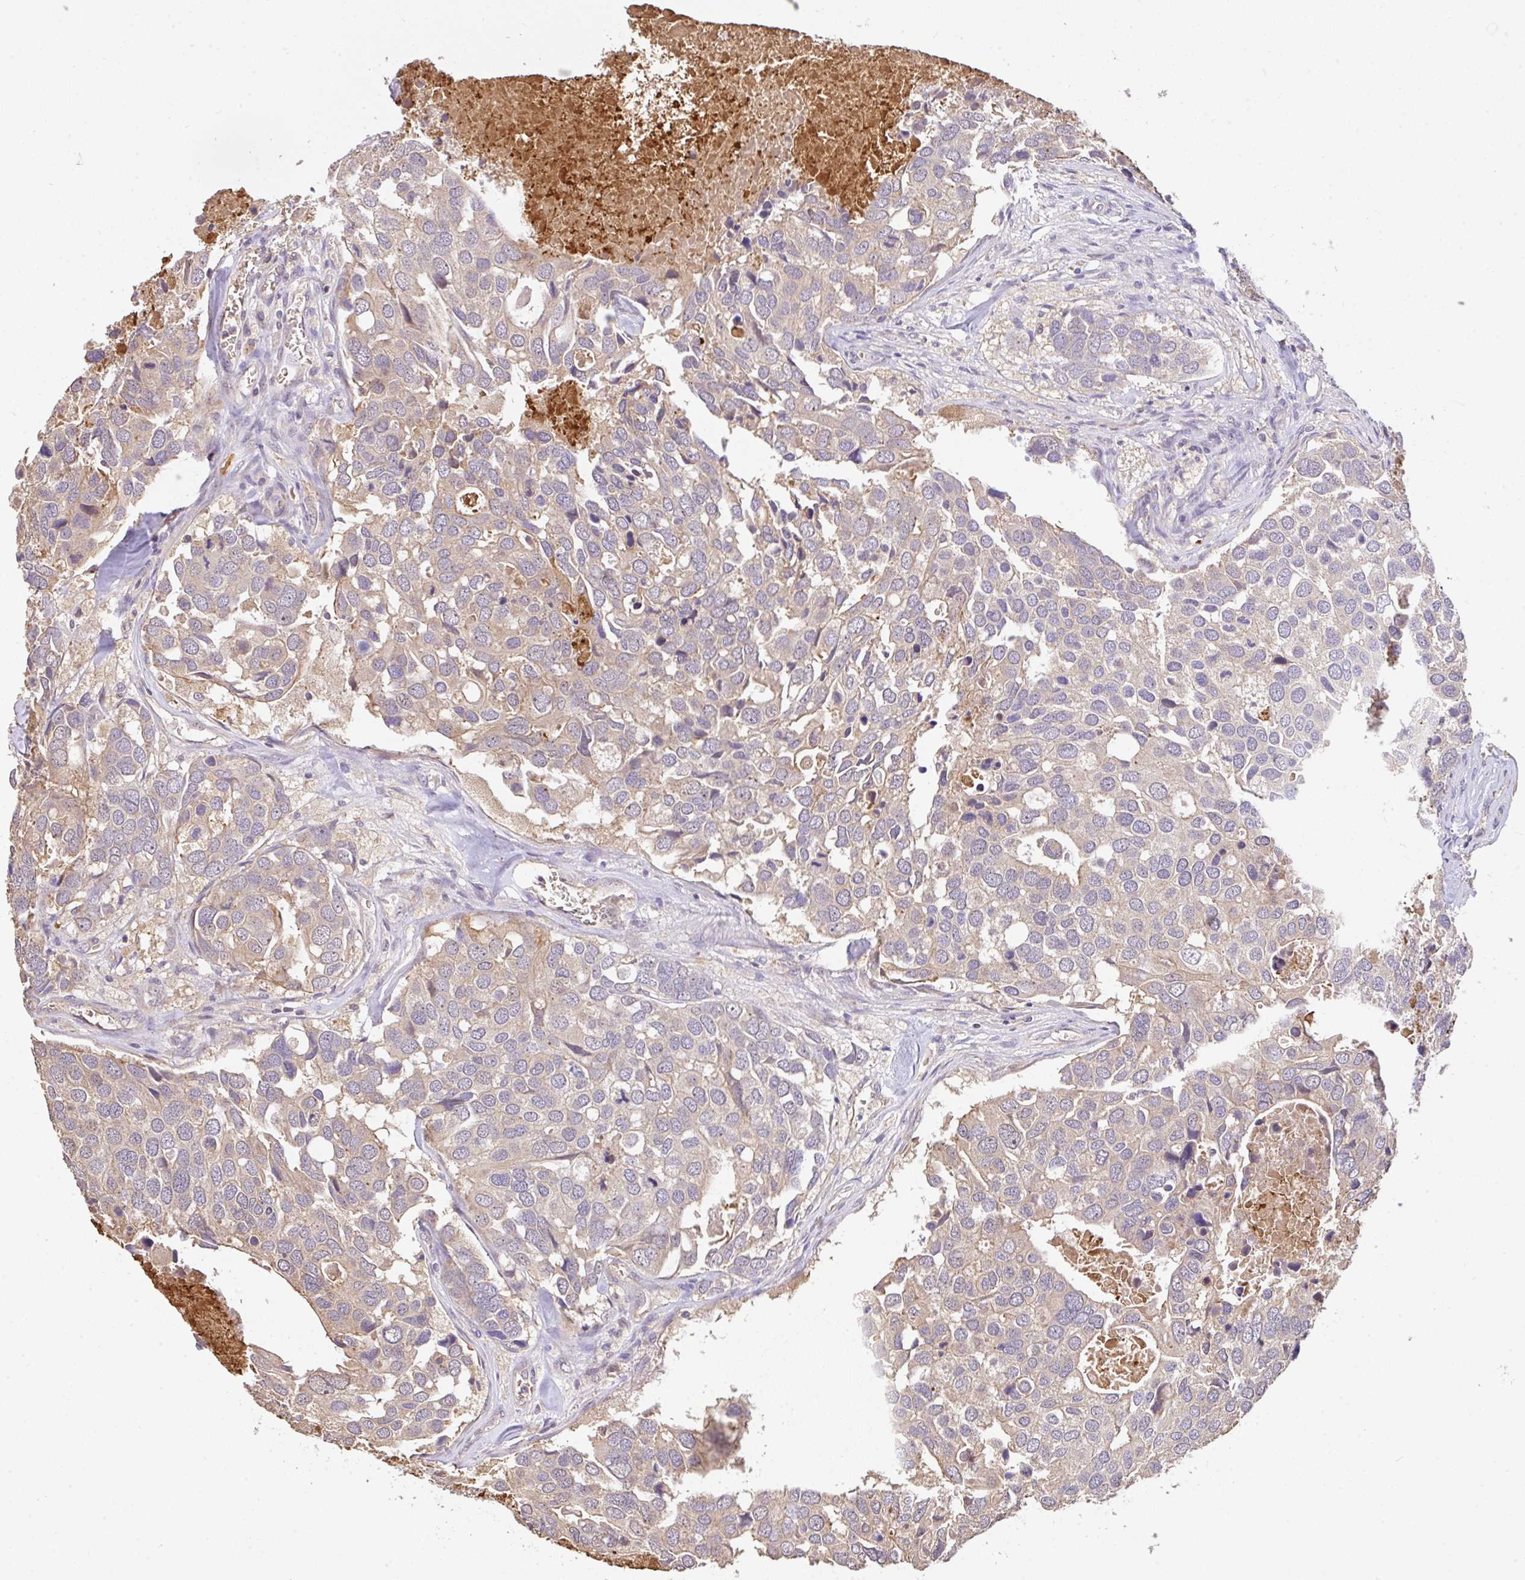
{"staining": {"intensity": "weak", "quantity": "<25%", "location": "cytoplasmic/membranous"}, "tissue": "breast cancer", "cell_type": "Tumor cells", "image_type": "cancer", "snomed": [{"axis": "morphology", "description": "Duct carcinoma"}, {"axis": "topography", "description": "Breast"}], "caption": "Immunohistochemical staining of breast invasive ductal carcinoma reveals no significant expression in tumor cells.", "gene": "C1QTNF9B", "patient": {"sex": "female", "age": 83}}